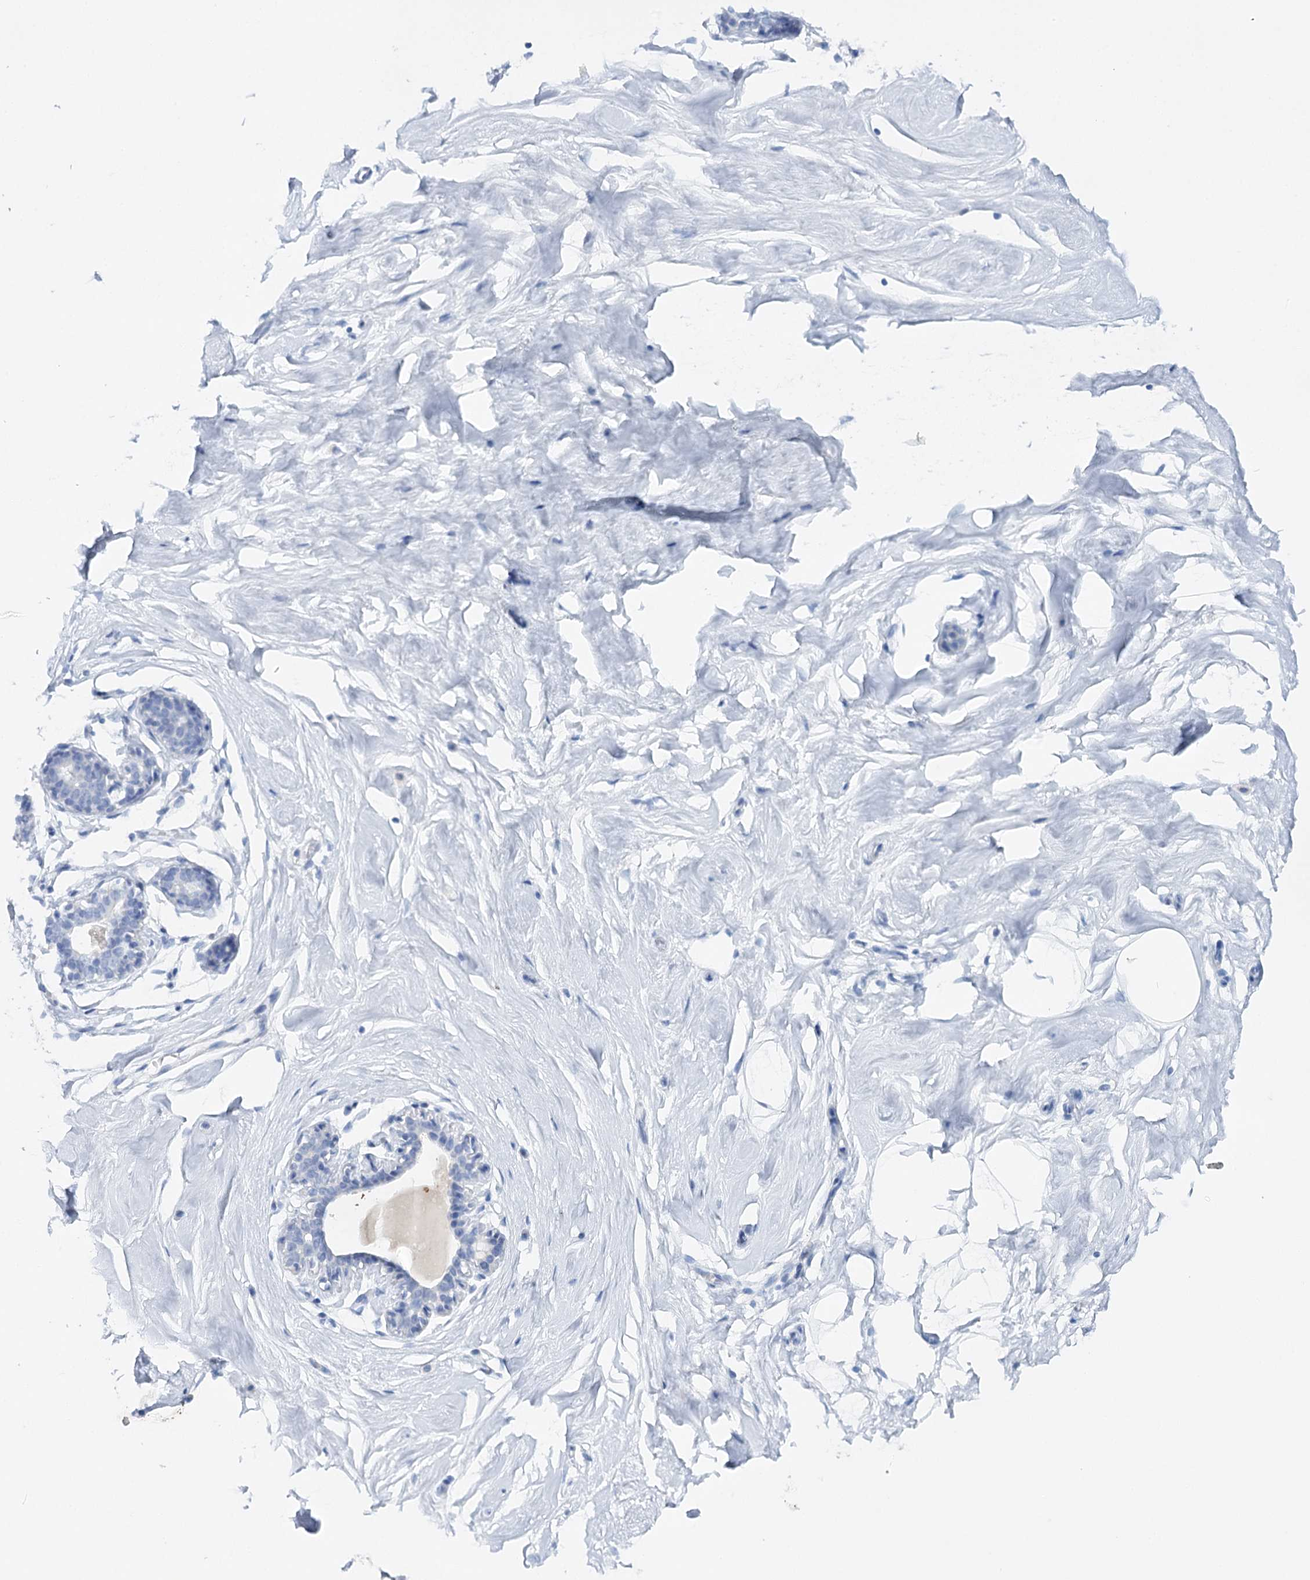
{"staining": {"intensity": "negative", "quantity": "none", "location": "none"}, "tissue": "breast", "cell_type": "Adipocytes", "image_type": "normal", "snomed": [{"axis": "morphology", "description": "Normal tissue, NOS"}, {"axis": "morphology", "description": "Adenoma, NOS"}, {"axis": "topography", "description": "Breast"}], "caption": "This is an immunohistochemistry photomicrograph of unremarkable human breast. There is no staining in adipocytes.", "gene": "CEACAM8", "patient": {"sex": "female", "age": 23}}